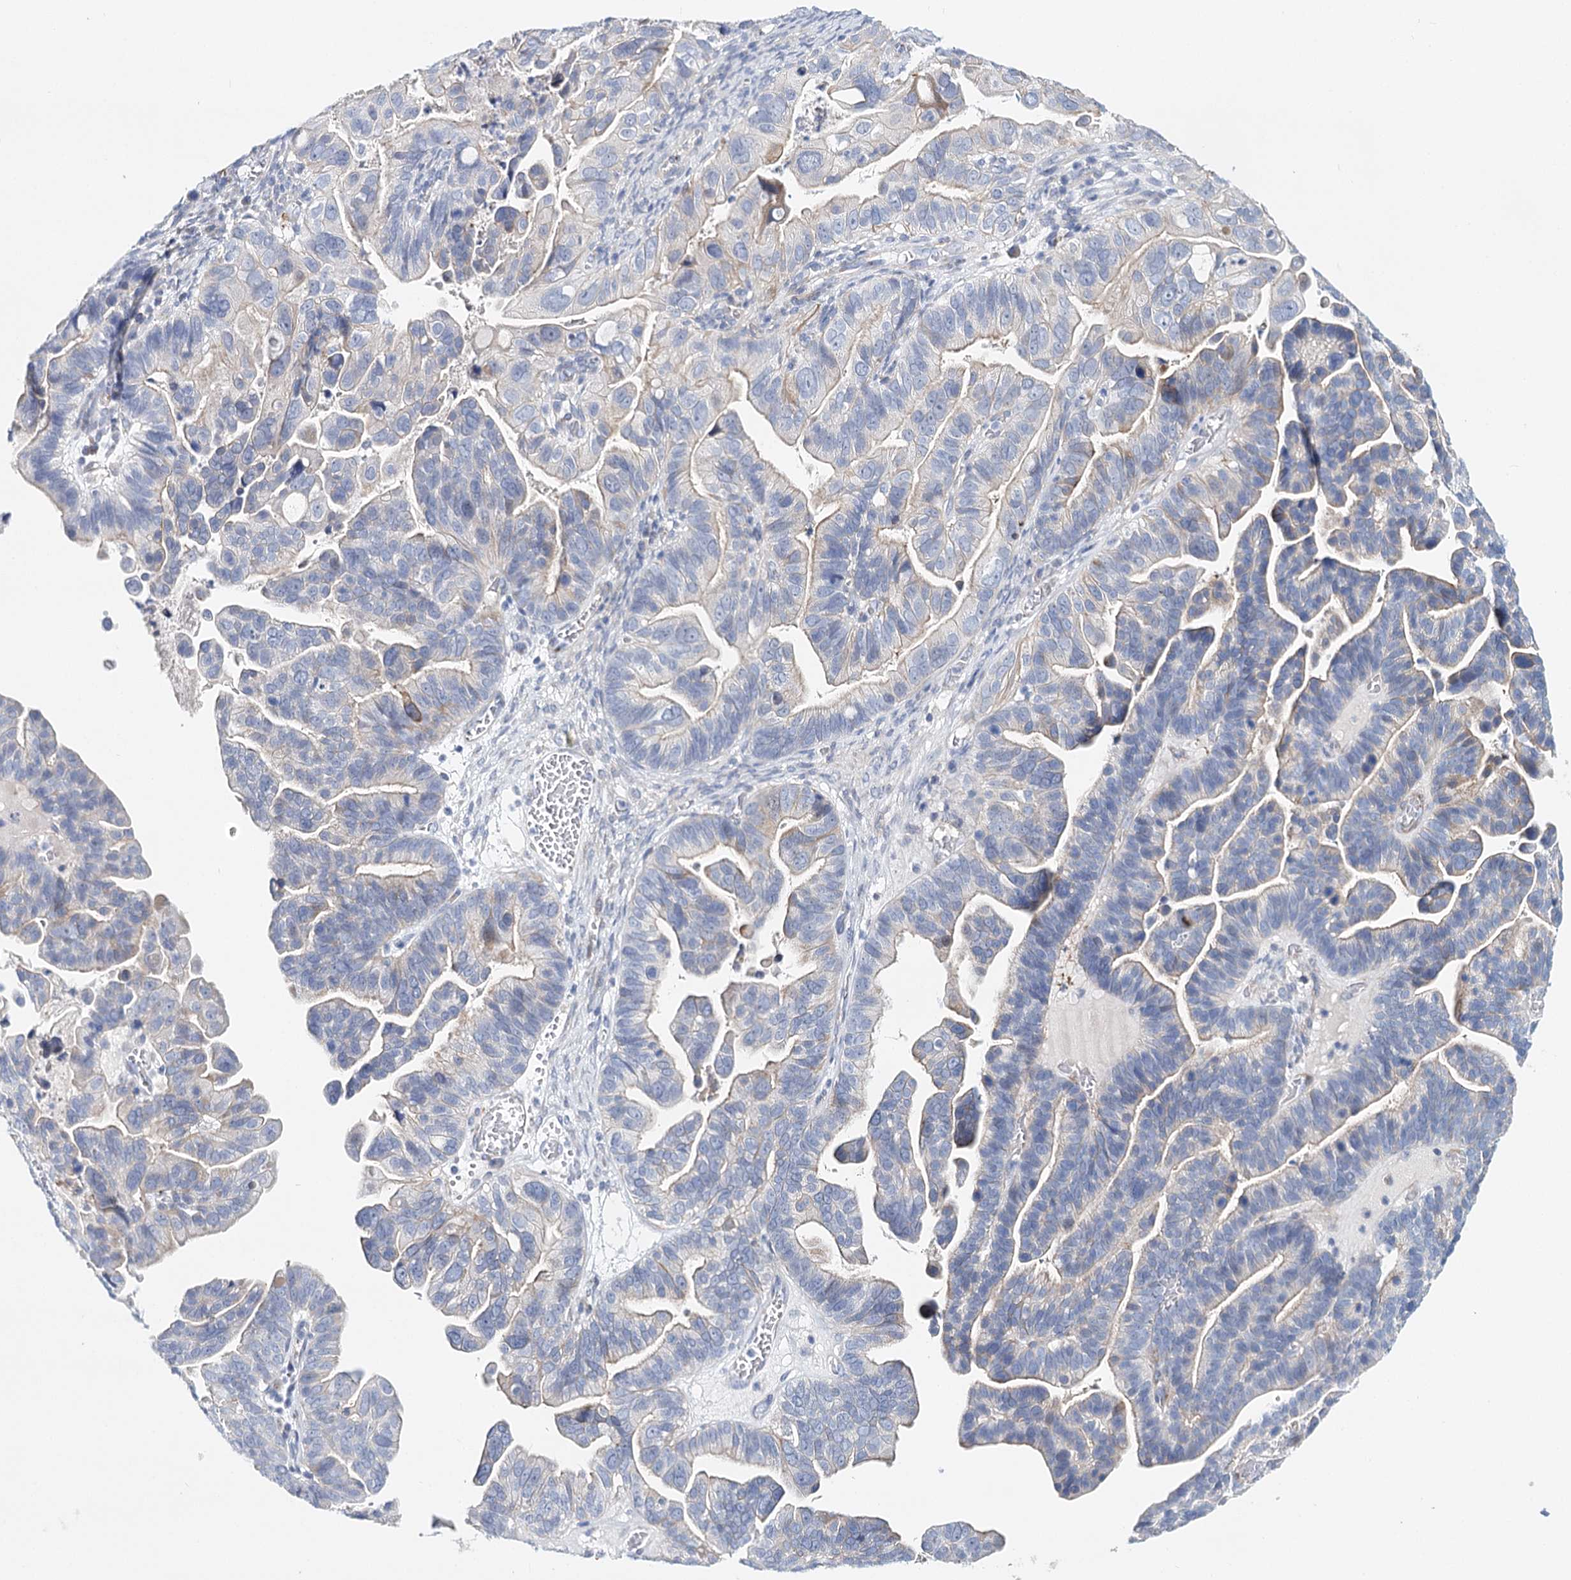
{"staining": {"intensity": "negative", "quantity": "none", "location": "none"}, "tissue": "ovarian cancer", "cell_type": "Tumor cells", "image_type": "cancer", "snomed": [{"axis": "morphology", "description": "Cystadenocarcinoma, serous, NOS"}, {"axis": "topography", "description": "Ovary"}], "caption": "Immunohistochemistry (IHC) of human ovarian serous cystadenocarcinoma displays no positivity in tumor cells.", "gene": "TEX12", "patient": {"sex": "female", "age": 56}}